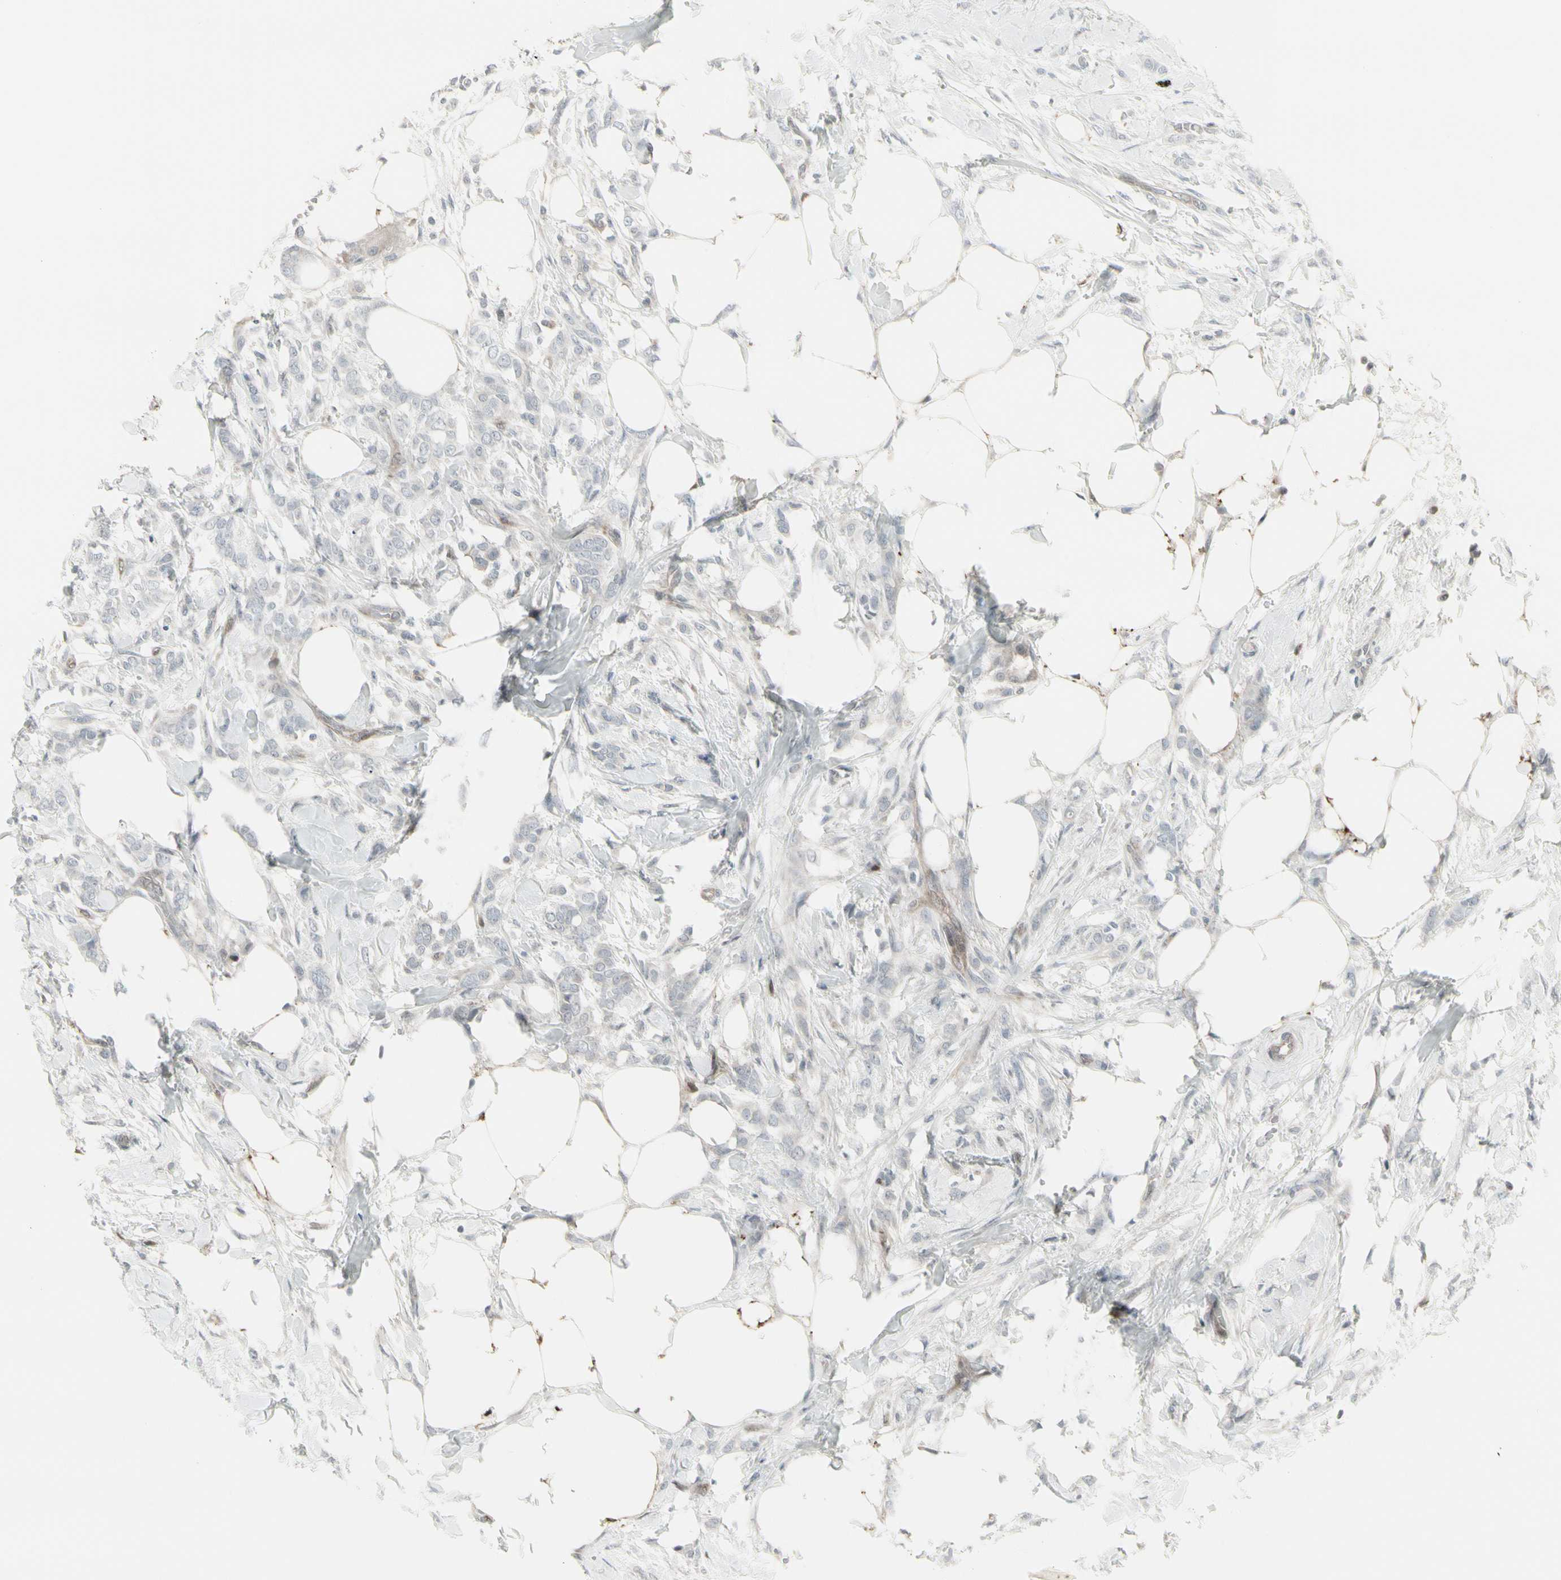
{"staining": {"intensity": "negative", "quantity": "none", "location": "none"}, "tissue": "breast cancer", "cell_type": "Tumor cells", "image_type": "cancer", "snomed": [{"axis": "morphology", "description": "Lobular carcinoma, in situ"}, {"axis": "morphology", "description": "Lobular carcinoma"}, {"axis": "topography", "description": "Breast"}], "caption": "High power microscopy image of an immunohistochemistry (IHC) histopathology image of breast lobular carcinoma in situ, revealing no significant expression in tumor cells. (DAB (3,3'-diaminobenzidine) immunohistochemistry (IHC) visualized using brightfield microscopy, high magnification).", "gene": "IGFBP6", "patient": {"sex": "female", "age": 41}}